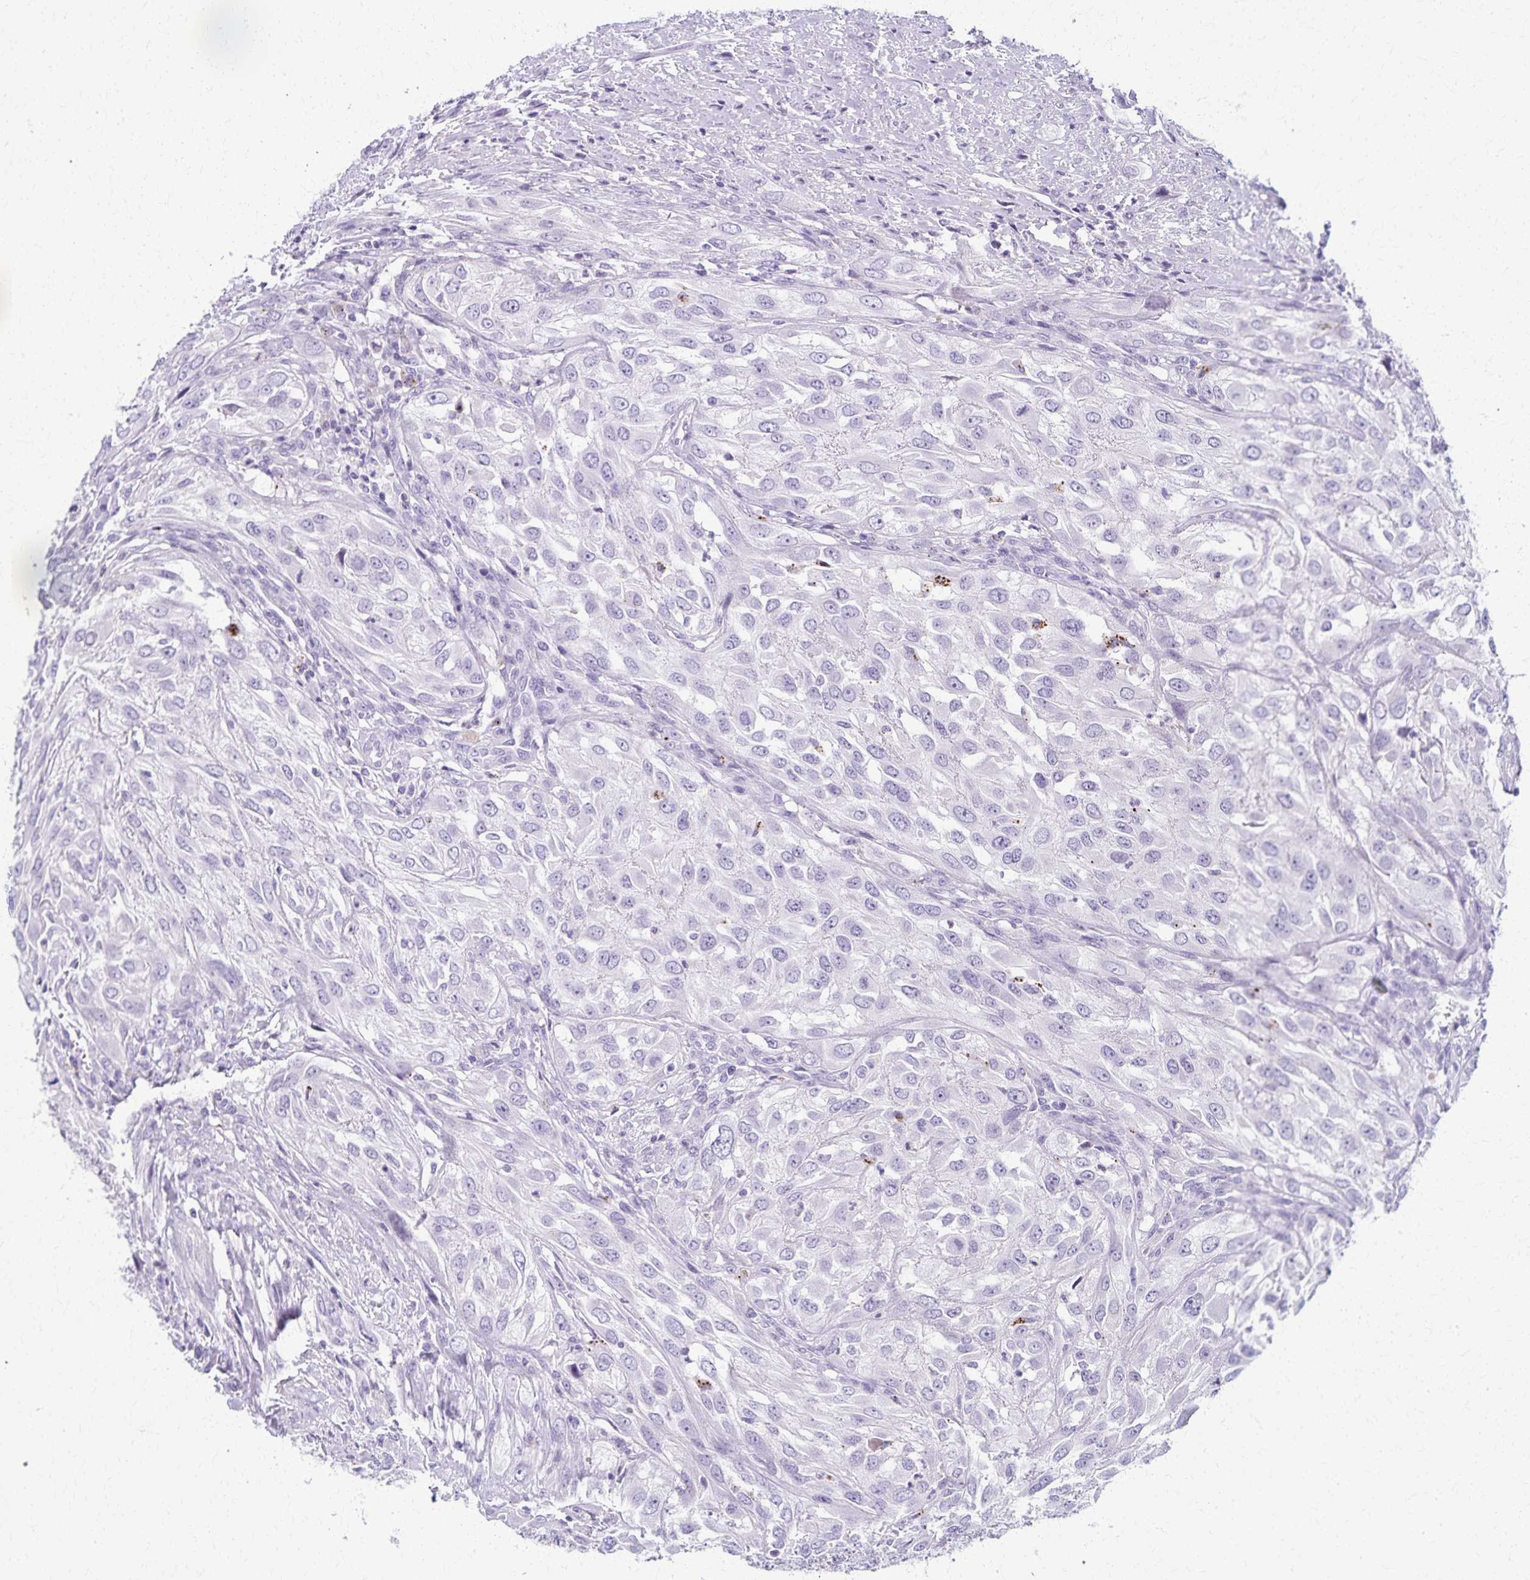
{"staining": {"intensity": "negative", "quantity": "none", "location": "none"}, "tissue": "urothelial cancer", "cell_type": "Tumor cells", "image_type": "cancer", "snomed": [{"axis": "morphology", "description": "Urothelial carcinoma, High grade"}, {"axis": "topography", "description": "Urinary bladder"}], "caption": "DAB (3,3'-diaminobenzidine) immunohistochemical staining of urothelial carcinoma (high-grade) shows no significant expression in tumor cells. The staining was performed using DAB to visualize the protein expression in brown, while the nuclei were stained in blue with hematoxylin (Magnification: 20x).", "gene": "TMEM60", "patient": {"sex": "male", "age": 67}}